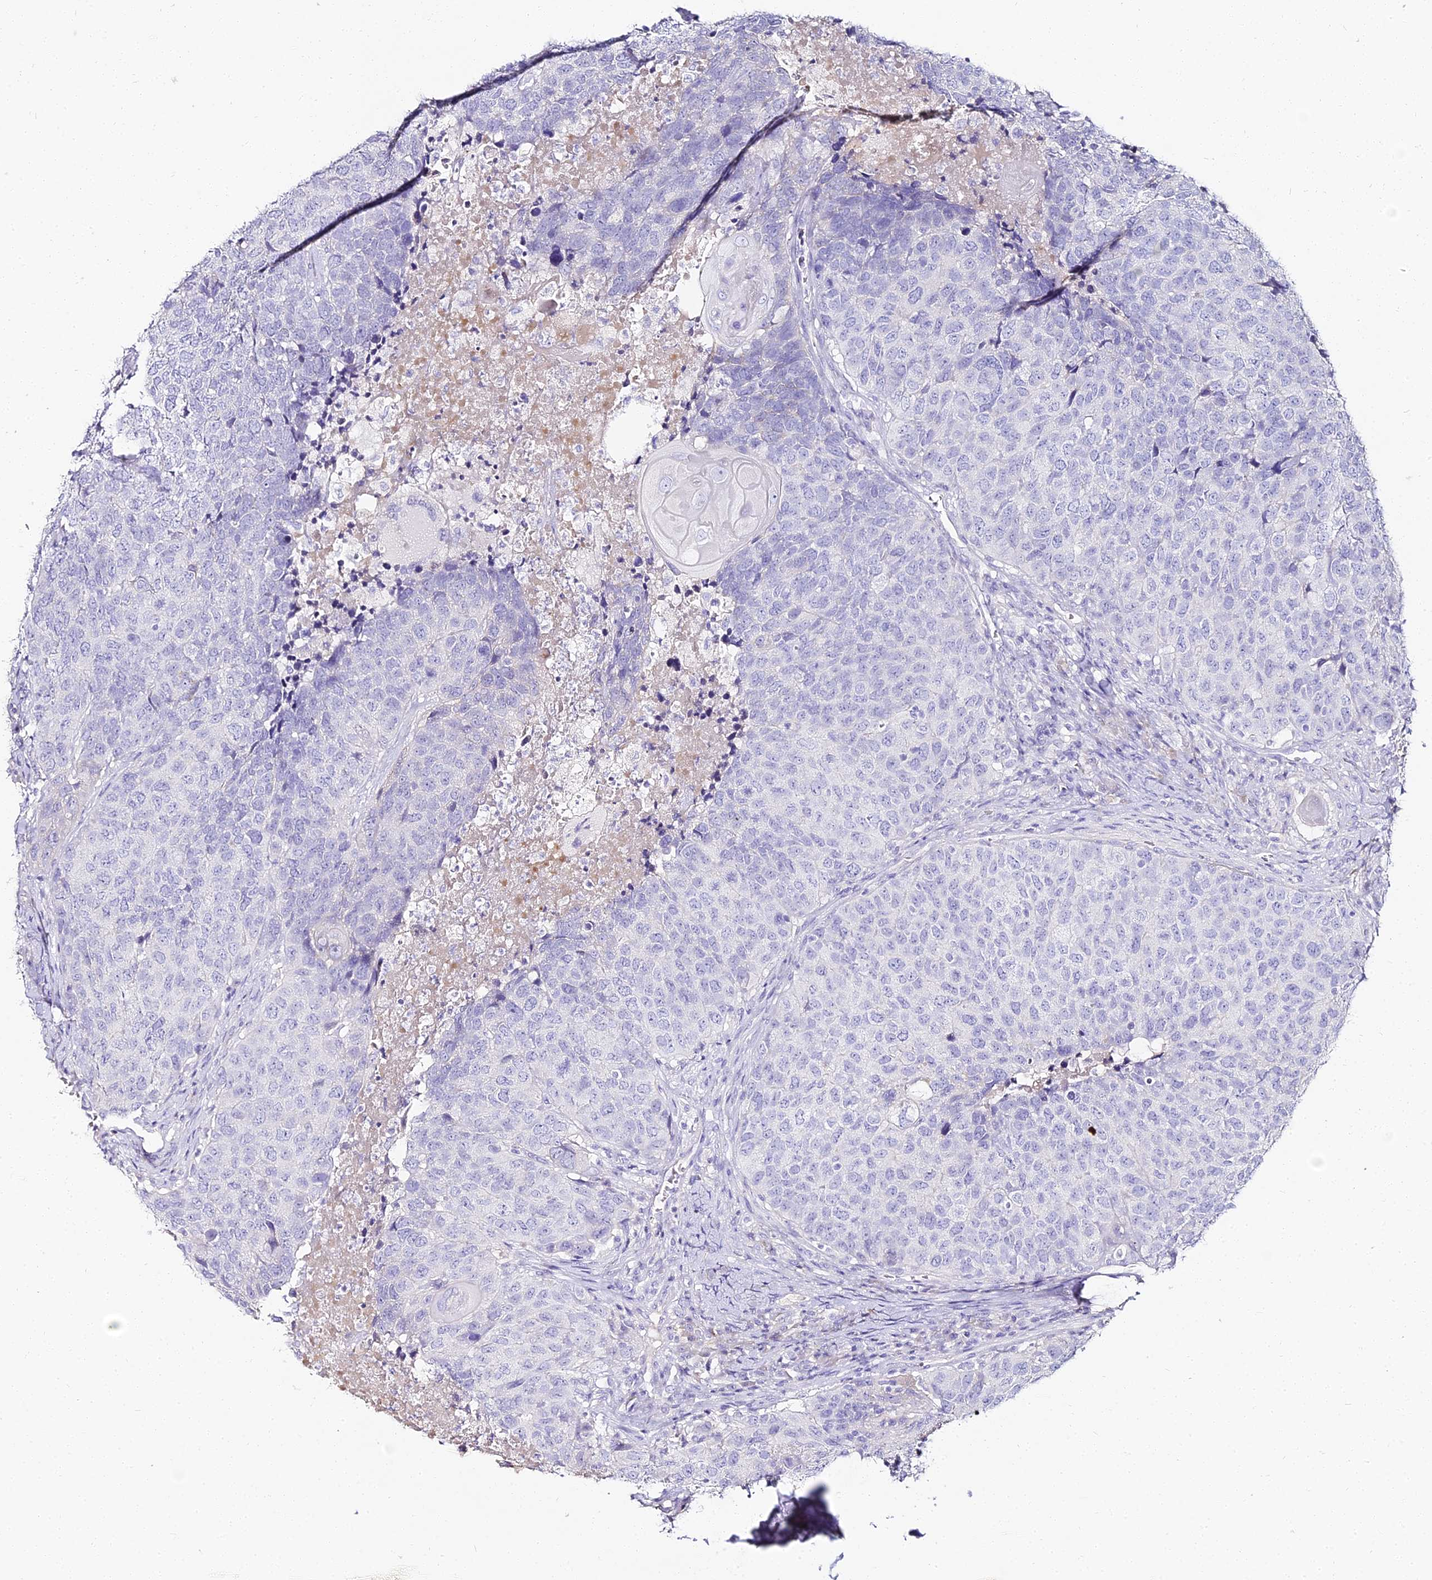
{"staining": {"intensity": "negative", "quantity": "none", "location": "none"}, "tissue": "head and neck cancer", "cell_type": "Tumor cells", "image_type": "cancer", "snomed": [{"axis": "morphology", "description": "Squamous cell carcinoma, NOS"}, {"axis": "topography", "description": "Head-Neck"}], "caption": "This image is of squamous cell carcinoma (head and neck) stained with immunohistochemistry to label a protein in brown with the nuclei are counter-stained blue. There is no positivity in tumor cells. (DAB (3,3'-diaminobenzidine) IHC visualized using brightfield microscopy, high magnification).", "gene": "ALPG", "patient": {"sex": "male", "age": 66}}